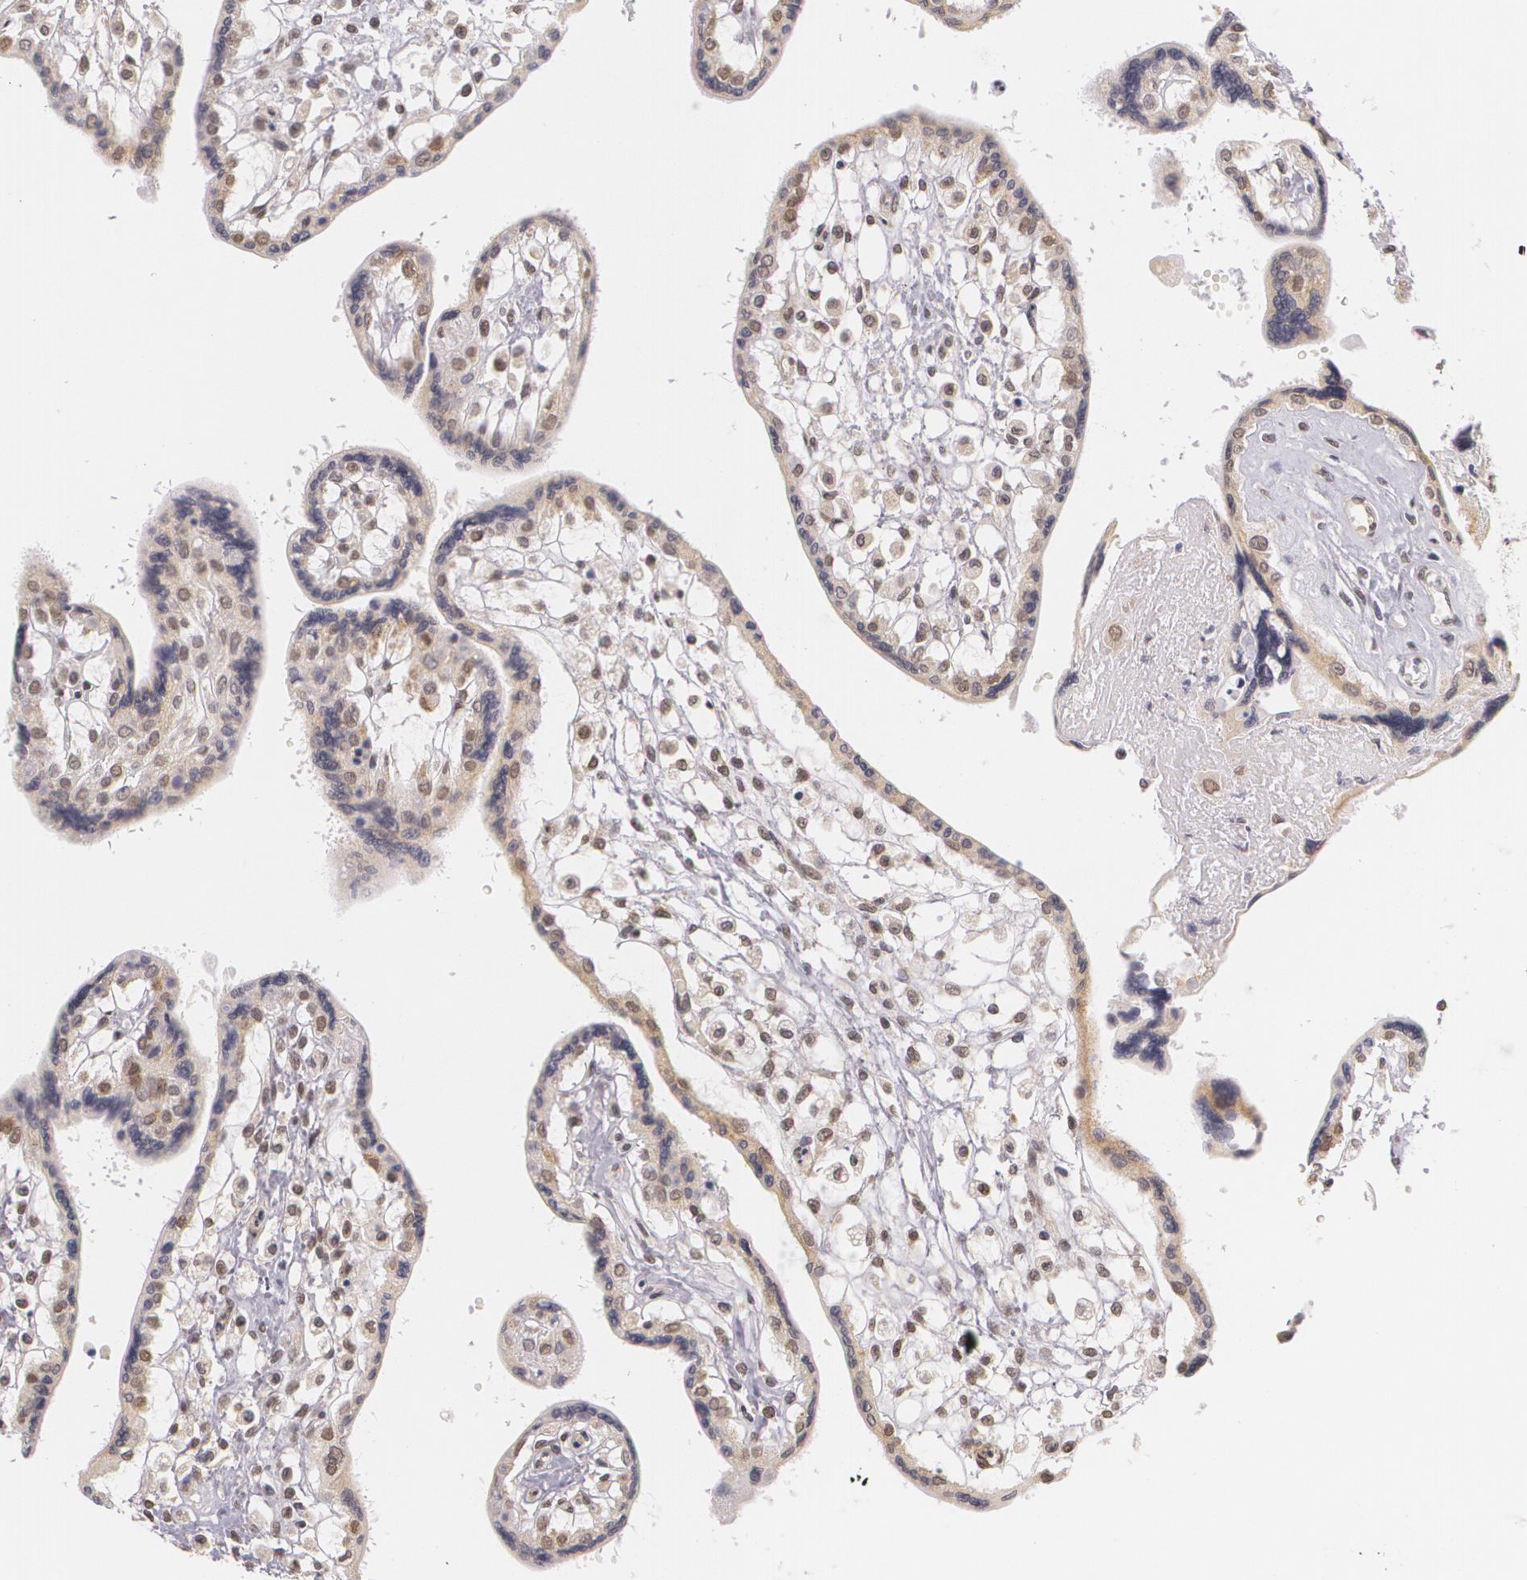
{"staining": {"intensity": "moderate", "quantity": ">75%", "location": "nuclear"}, "tissue": "placenta", "cell_type": "Decidual cells", "image_type": "normal", "snomed": [{"axis": "morphology", "description": "Normal tissue, NOS"}, {"axis": "topography", "description": "Placenta"}], "caption": "IHC micrograph of benign placenta: placenta stained using immunohistochemistry reveals medium levels of moderate protein expression localized specifically in the nuclear of decidual cells, appearing as a nuclear brown color.", "gene": "ALX1", "patient": {"sex": "female", "age": 31}}